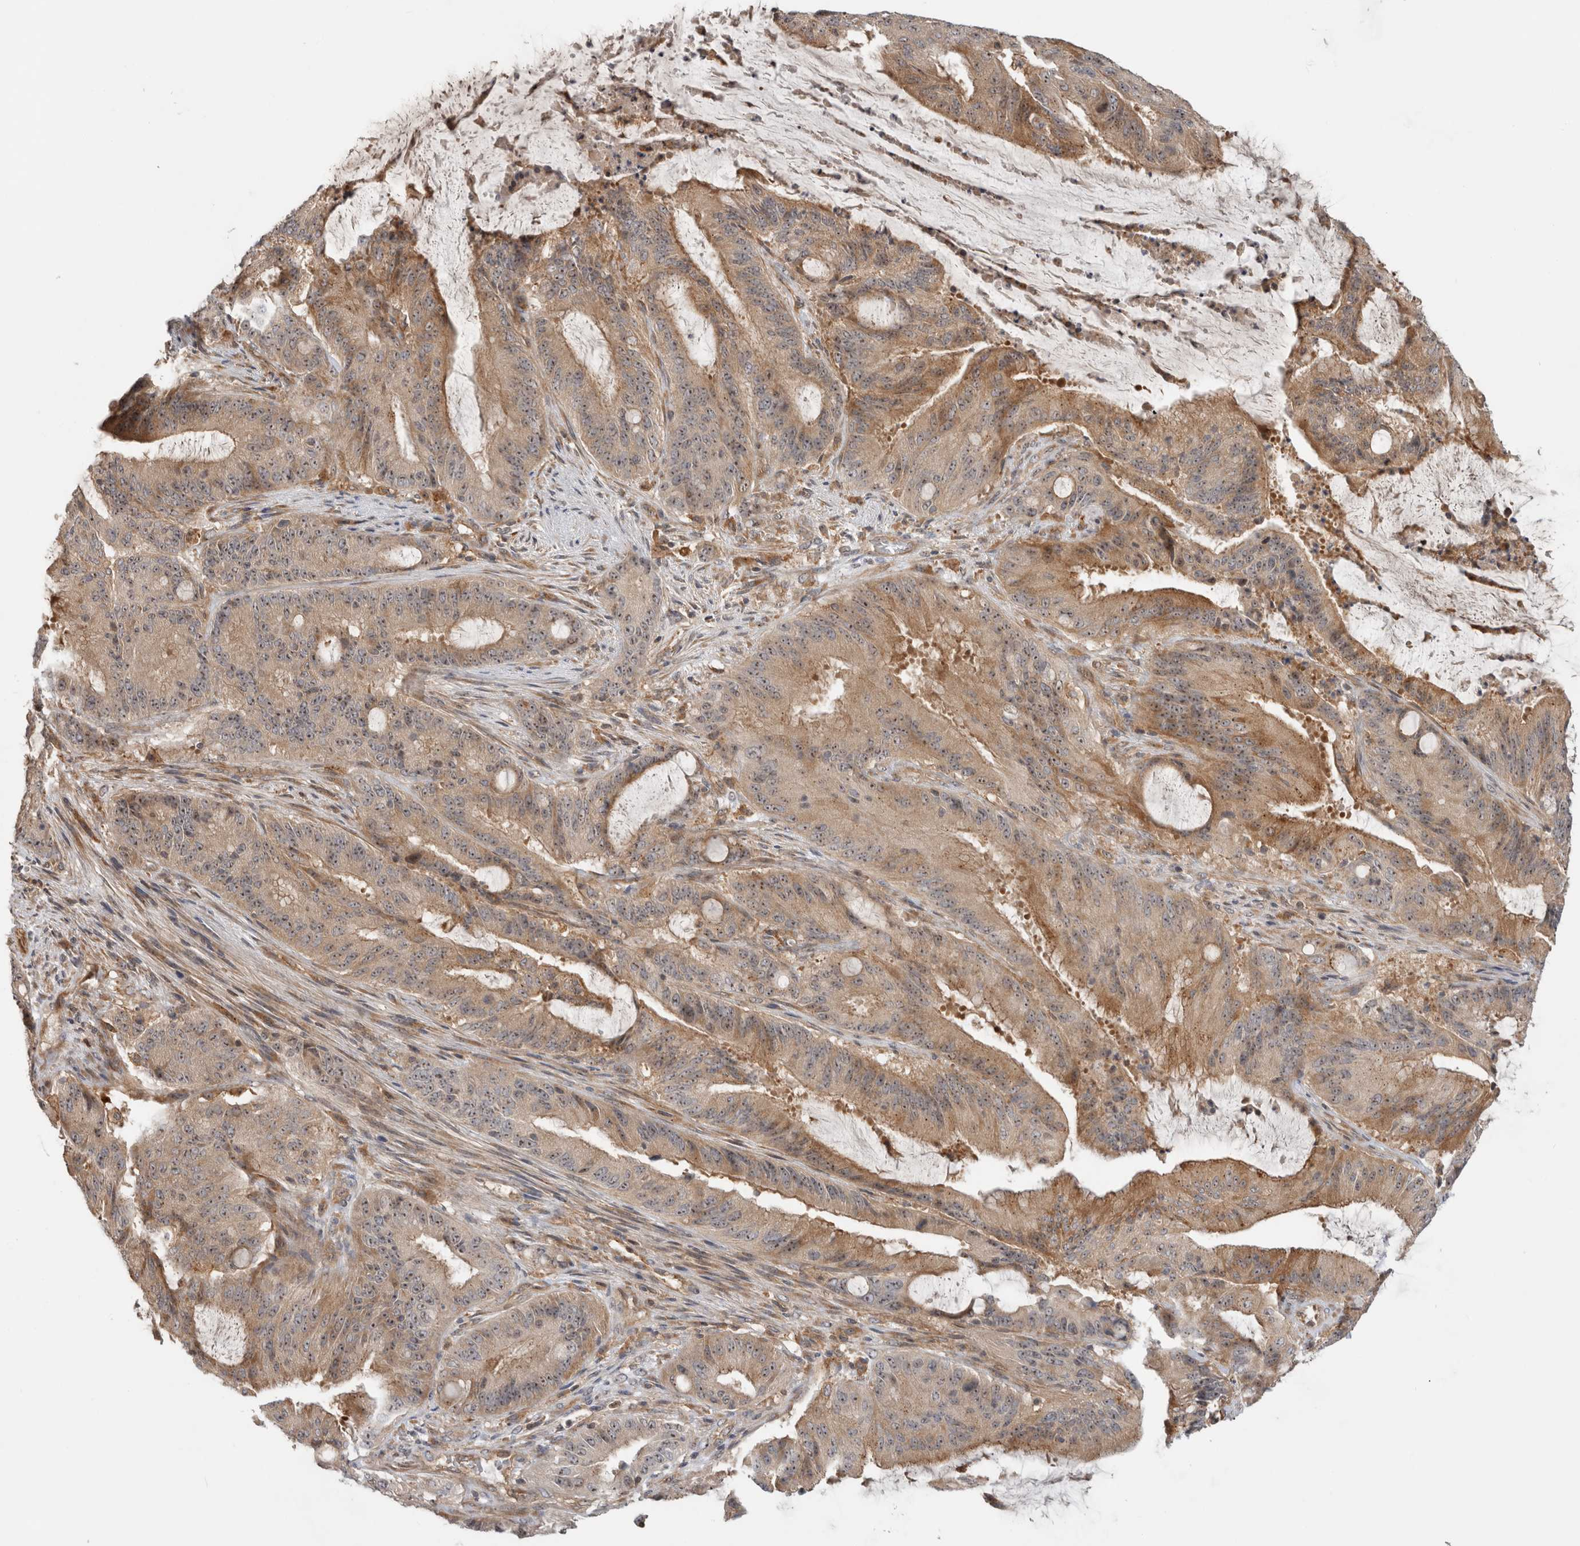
{"staining": {"intensity": "moderate", "quantity": ">75%", "location": "cytoplasmic/membranous,nuclear"}, "tissue": "liver cancer", "cell_type": "Tumor cells", "image_type": "cancer", "snomed": [{"axis": "morphology", "description": "Normal tissue, NOS"}, {"axis": "morphology", "description": "Cholangiocarcinoma"}, {"axis": "topography", "description": "Liver"}, {"axis": "topography", "description": "Peripheral nerve tissue"}], "caption": "Liver cholangiocarcinoma was stained to show a protein in brown. There is medium levels of moderate cytoplasmic/membranous and nuclear positivity in approximately >75% of tumor cells.", "gene": "WASF2", "patient": {"sex": "female", "age": 73}}